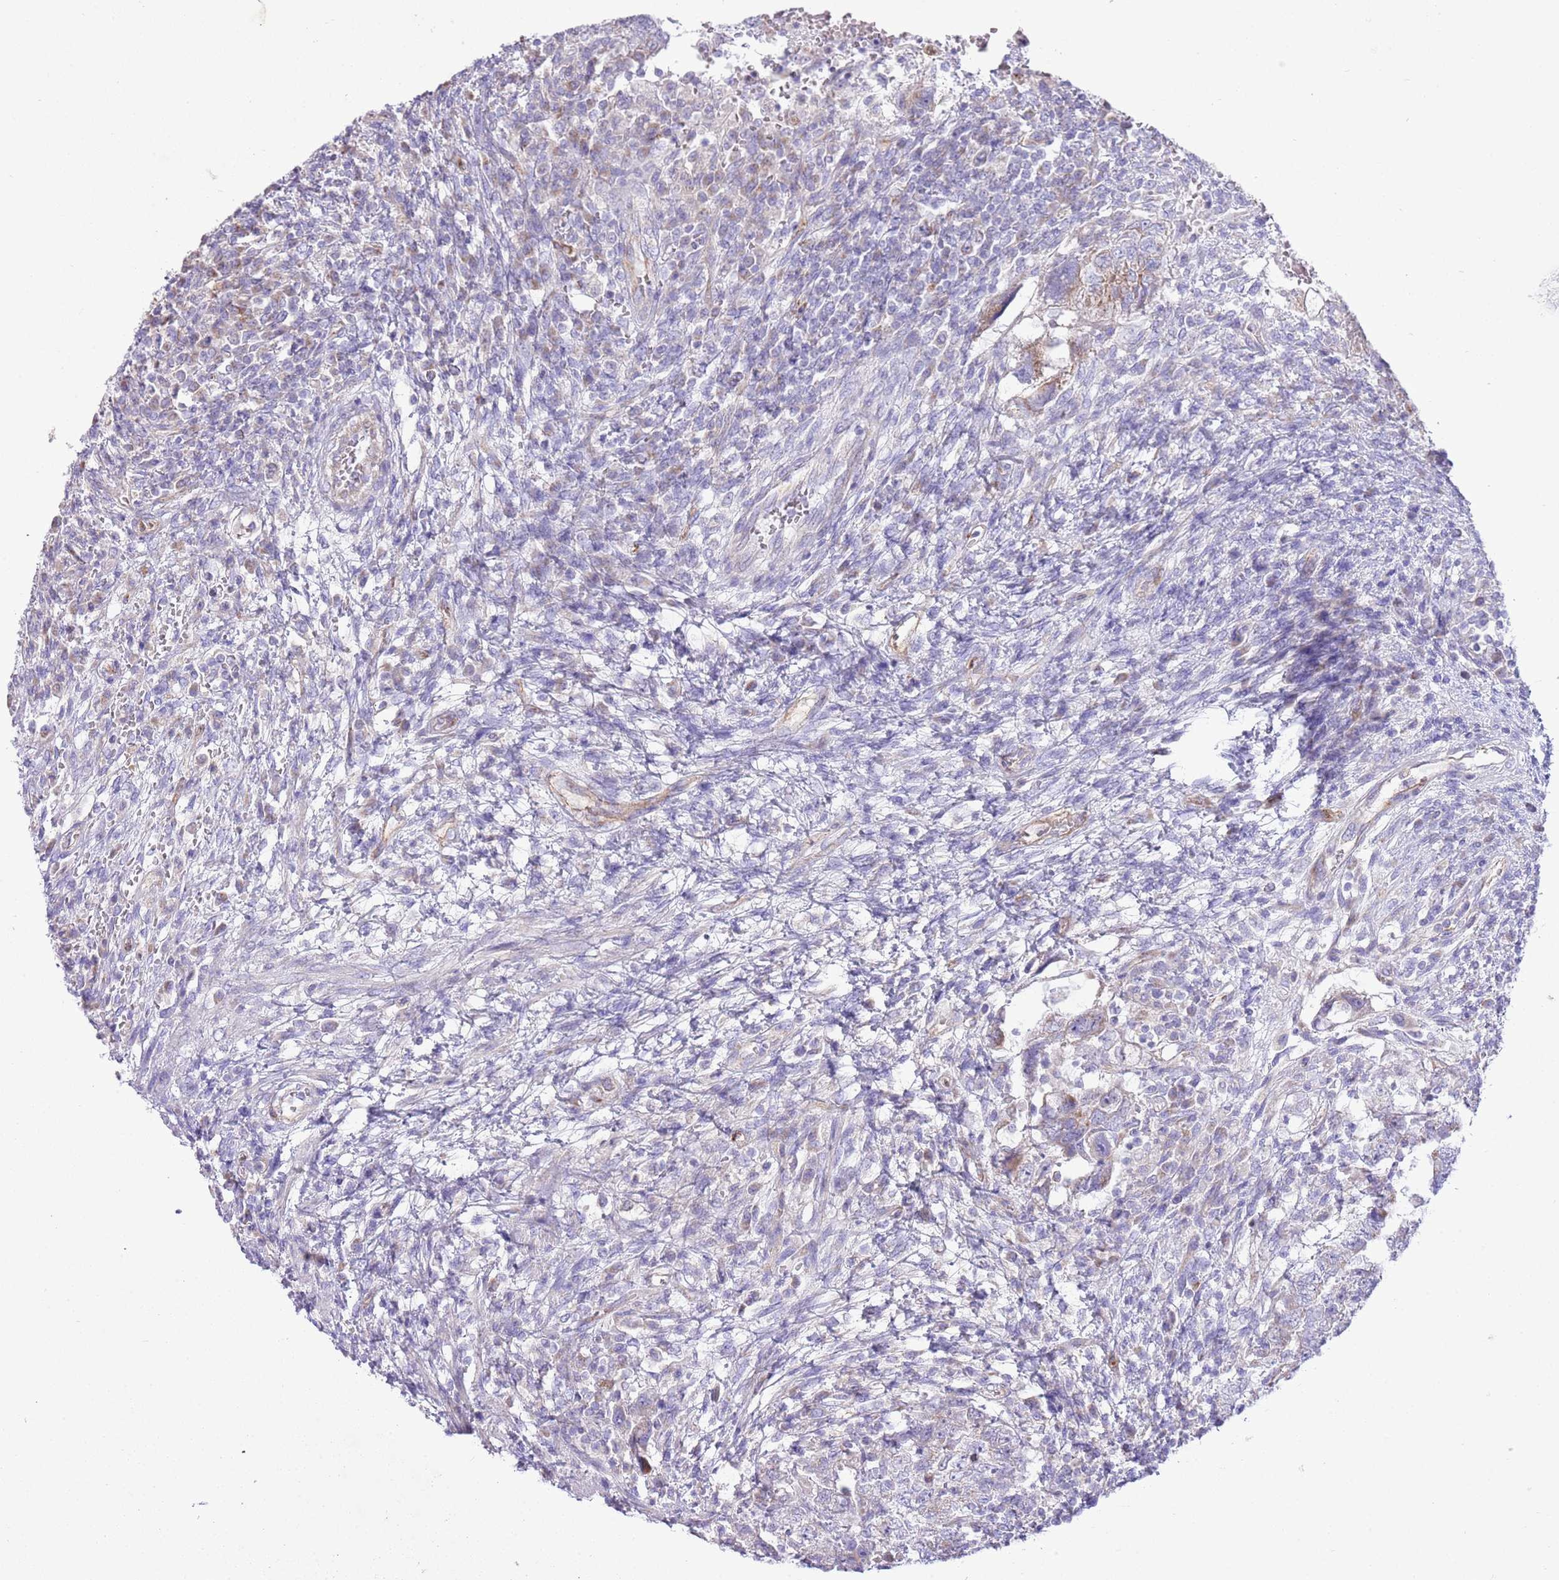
{"staining": {"intensity": "weak", "quantity": "<25%", "location": "cytoplasmic/membranous"}, "tissue": "testis cancer", "cell_type": "Tumor cells", "image_type": "cancer", "snomed": [{"axis": "morphology", "description": "Carcinoma, Embryonal, NOS"}, {"axis": "topography", "description": "Testis"}], "caption": "Protein analysis of testis cancer (embryonal carcinoma) reveals no significant positivity in tumor cells.", "gene": "OAZ2", "patient": {"sex": "male", "age": 26}}